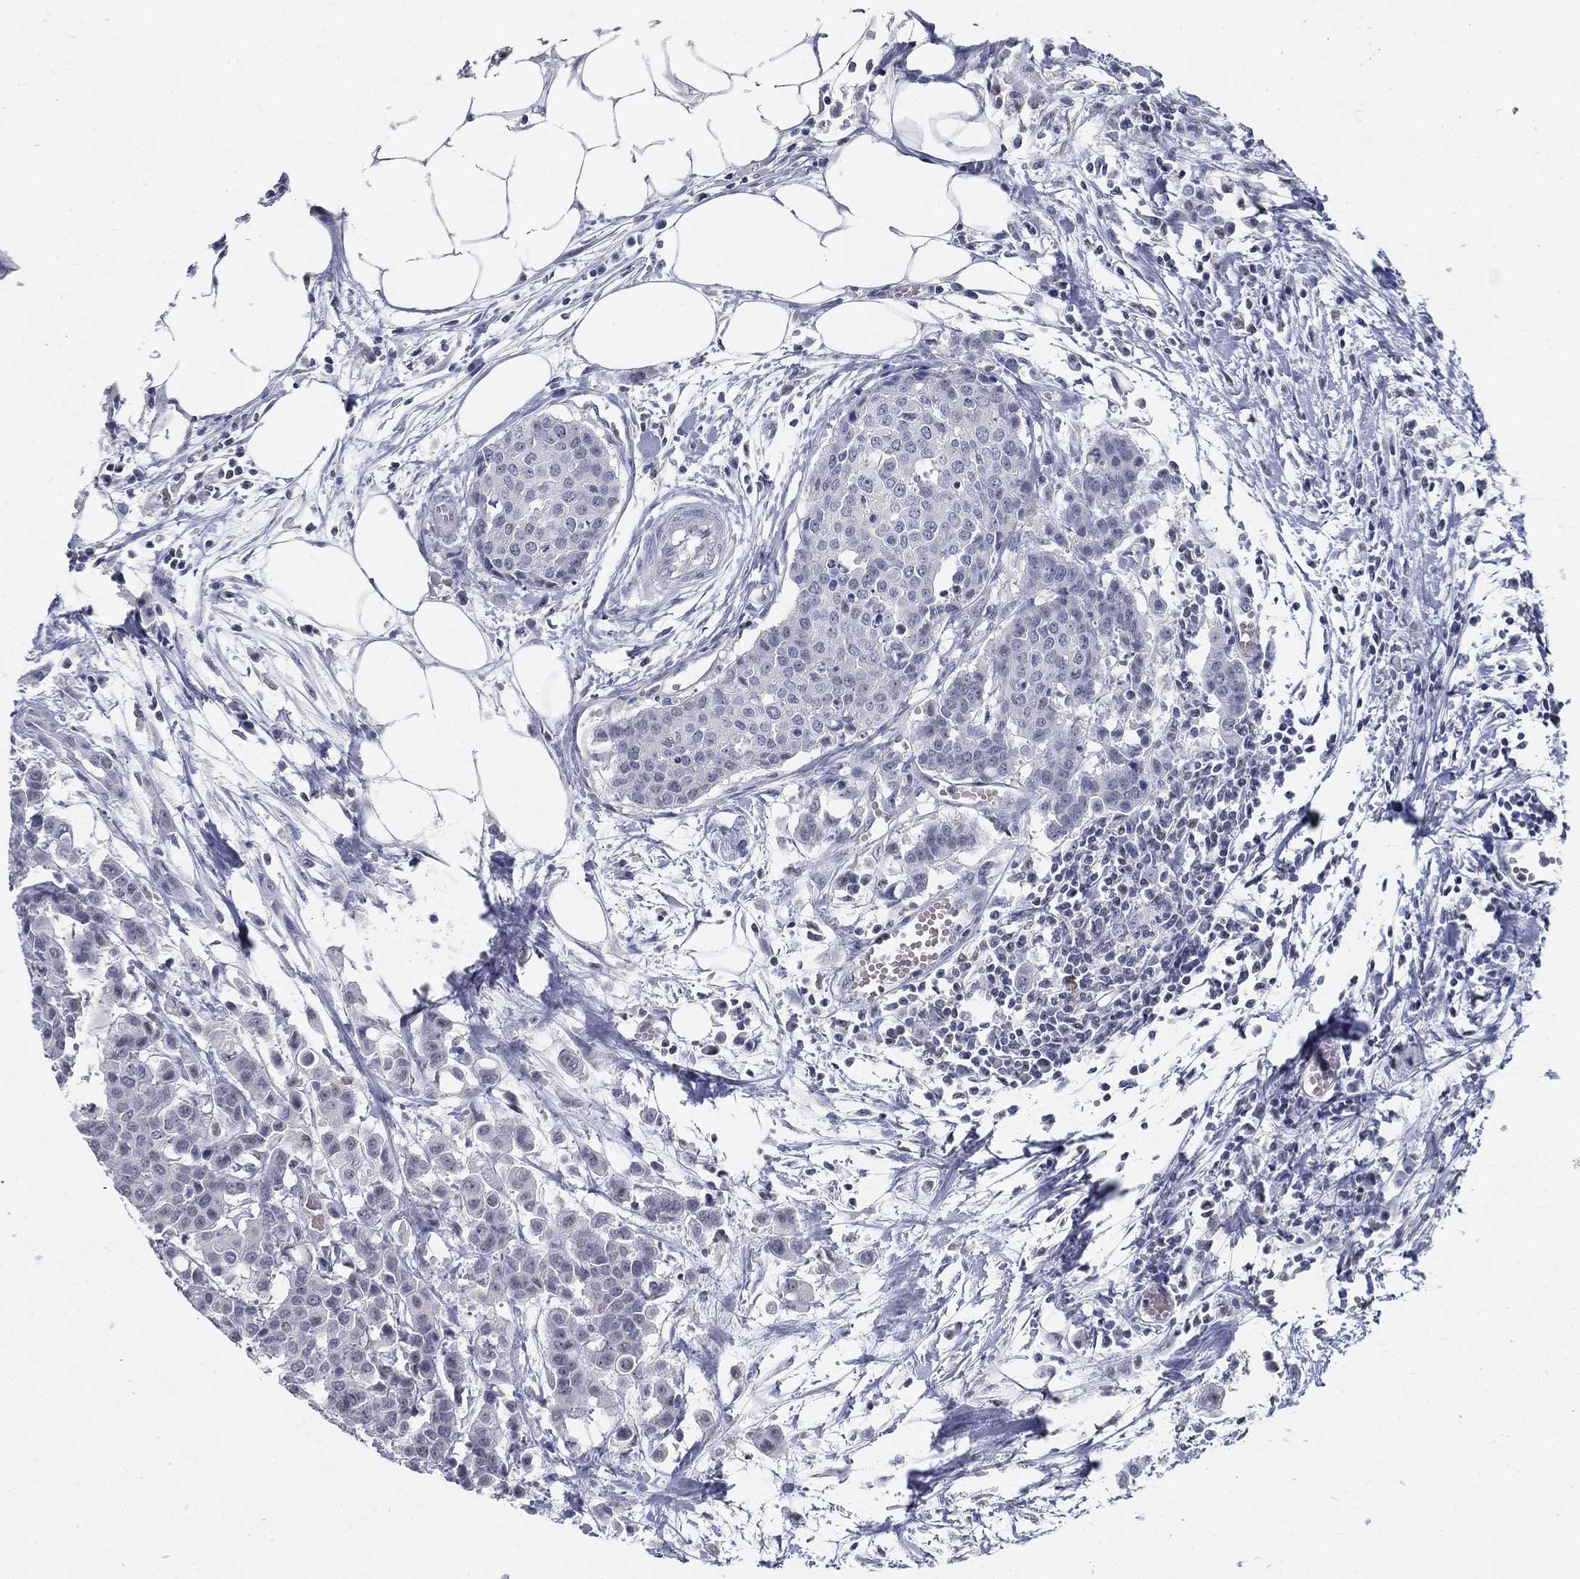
{"staining": {"intensity": "negative", "quantity": "none", "location": "none"}, "tissue": "carcinoid", "cell_type": "Tumor cells", "image_type": "cancer", "snomed": [{"axis": "morphology", "description": "Carcinoid, malignant, NOS"}, {"axis": "topography", "description": "Colon"}], "caption": "The image exhibits no staining of tumor cells in carcinoid. The staining was performed using DAB to visualize the protein expression in brown, while the nuclei were stained in blue with hematoxylin (Magnification: 20x).", "gene": "GUCA1A", "patient": {"sex": "male", "age": 81}}